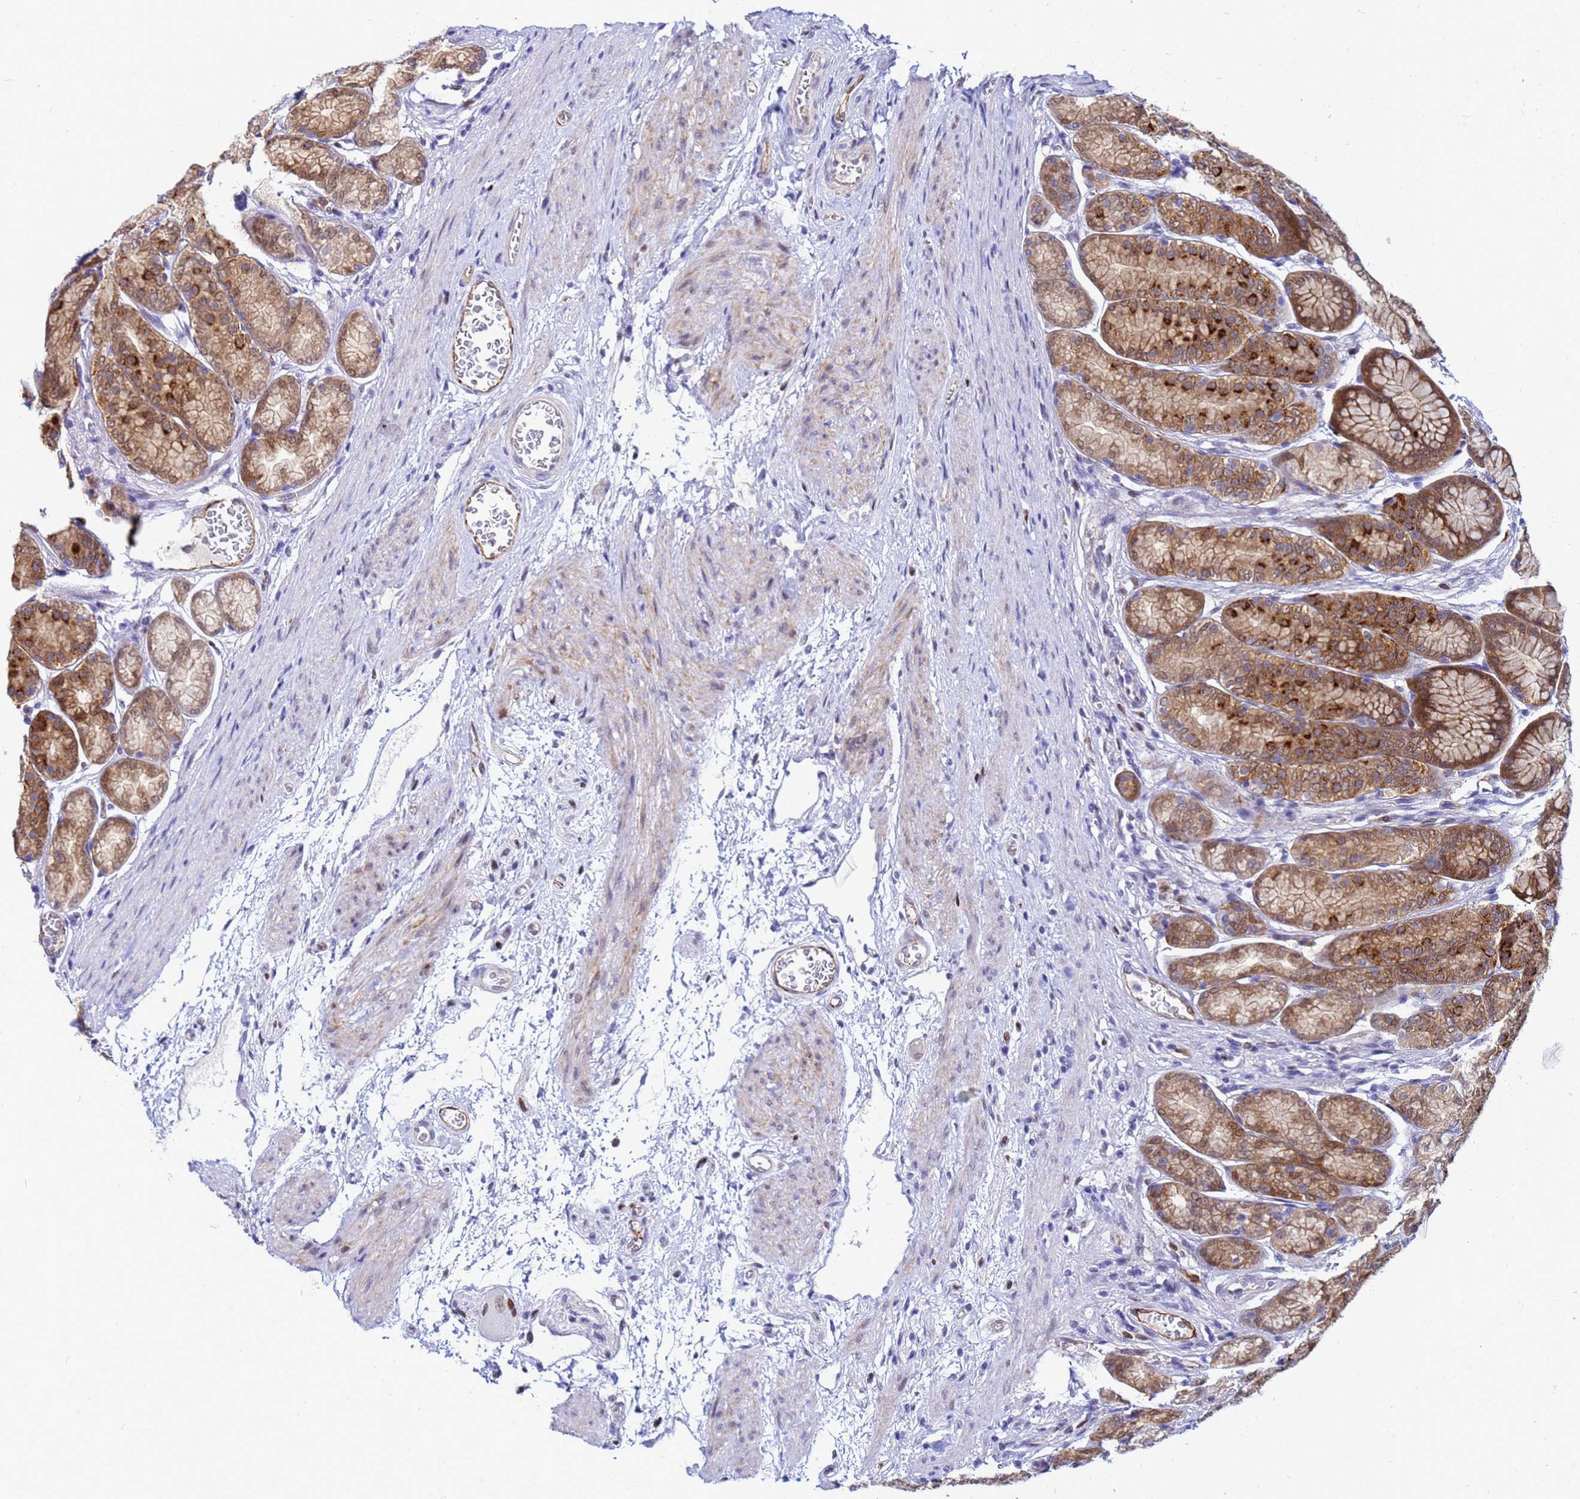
{"staining": {"intensity": "strong", "quantity": "25%-75%", "location": "cytoplasmic/membranous"}, "tissue": "stomach", "cell_type": "Glandular cells", "image_type": "normal", "snomed": [{"axis": "morphology", "description": "Normal tissue, NOS"}, {"axis": "morphology", "description": "Adenocarcinoma, NOS"}, {"axis": "morphology", "description": "Adenocarcinoma, High grade"}, {"axis": "topography", "description": "Stomach, upper"}, {"axis": "topography", "description": "Stomach"}], "caption": "Protein expression analysis of unremarkable human stomach reveals strong cytoplasmic/membranous staining in approximately 25%-75% of glandular cells.", "gene": "SLC25A37", "patient": {"sex": "female", "age": 65}}